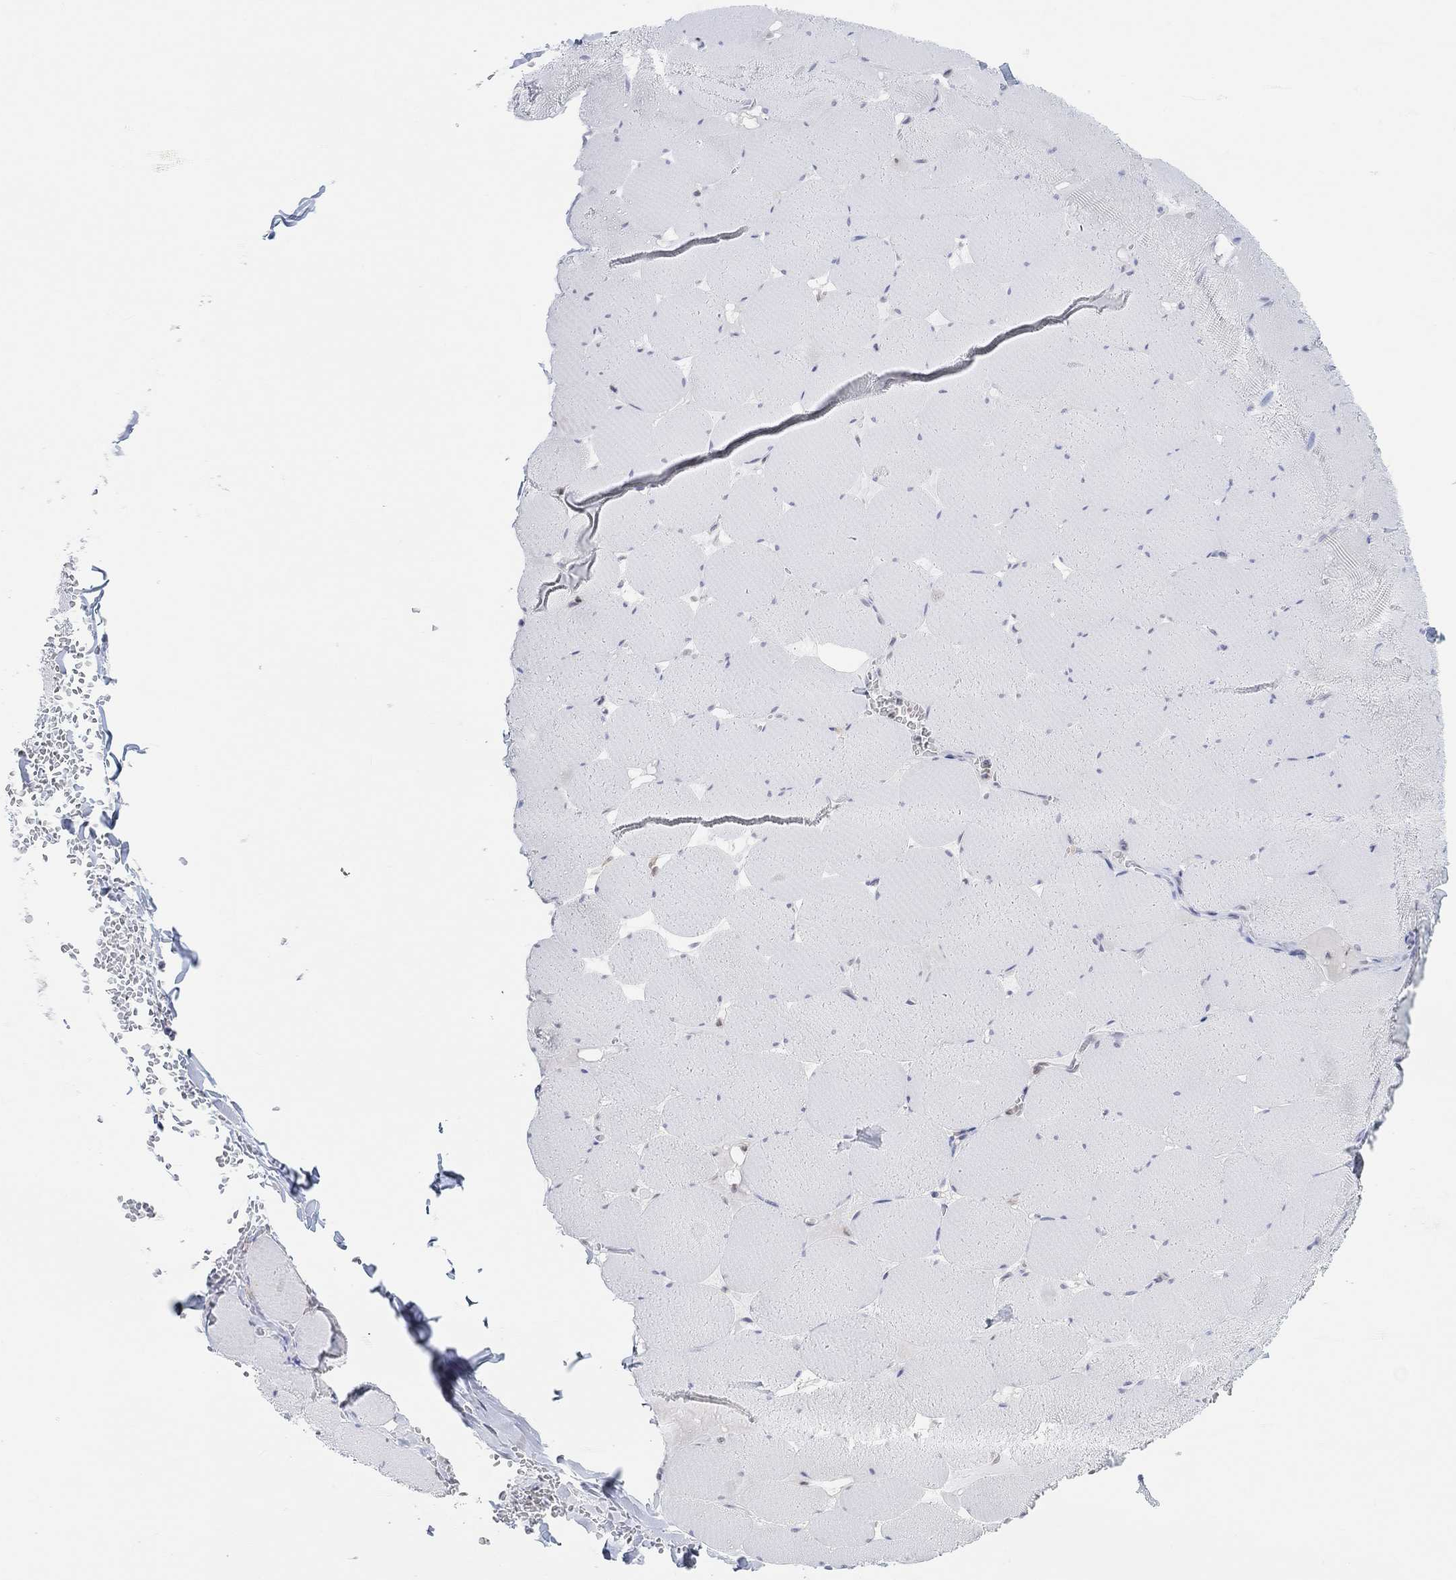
{"staining": {"intensity": "negative", "quantity": "none", "location": "none"}, "tissue": "skeletal muscle", "cell_type": "Myocytes", "image_type": "normal", "snomed": [{"axis": "morphology", "description": "Normal tissue, NOS"}, {"axis": "morphology", "description": "Malignant melanoma, Metastatic site"}, {"axis": "topography", "description": "Skeletal muscle"}], "caption": "High power microscopy histopathology image of an immunohistochemistry histopathology image of normal skeletal muscle, revealing no significant positivity in myocytes.", "gene": "MUC1", "patient": {"sex": "male", "age": 50}}